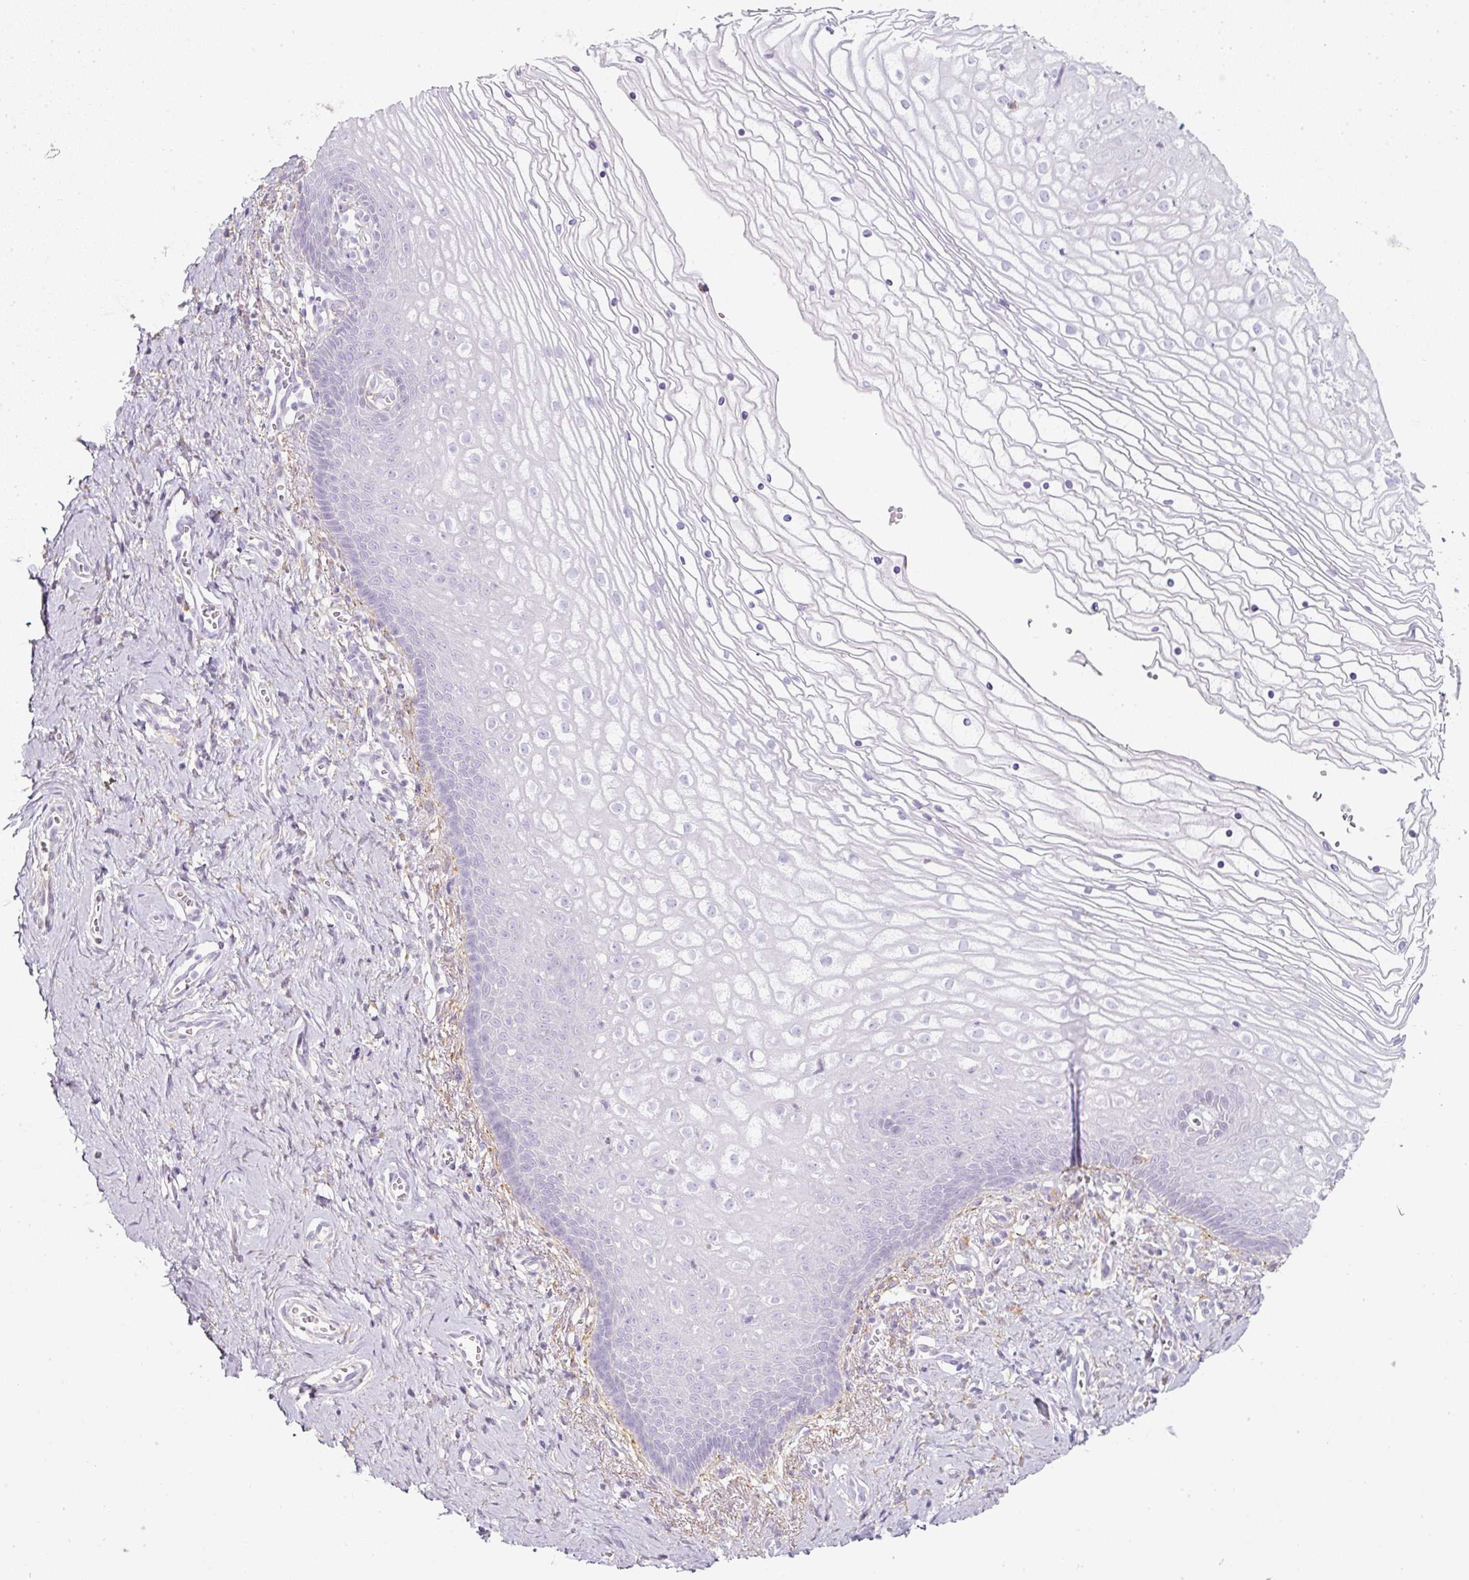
{"staining": {"intensity": "negative", "quantity": "none", "location": "none"}, "tissue": "vagina", "cell_type": "Squamous epithelial cells", "image_type": "normal", "snomed": [{"axis": "morphology", "description": "Normal tissue, NOS"}, {"axis": "topography", "description": "Vagina"}], "caption": "Immunohistochemistry image of unremarkable vagina: human vagina stained with DAB (3,3'-diaminobenzidine) demonstrates no significant protein positivity in squamous epithelial cells.", "gene": "DNM1", "patient": {"sex": "female", "age": 56}}